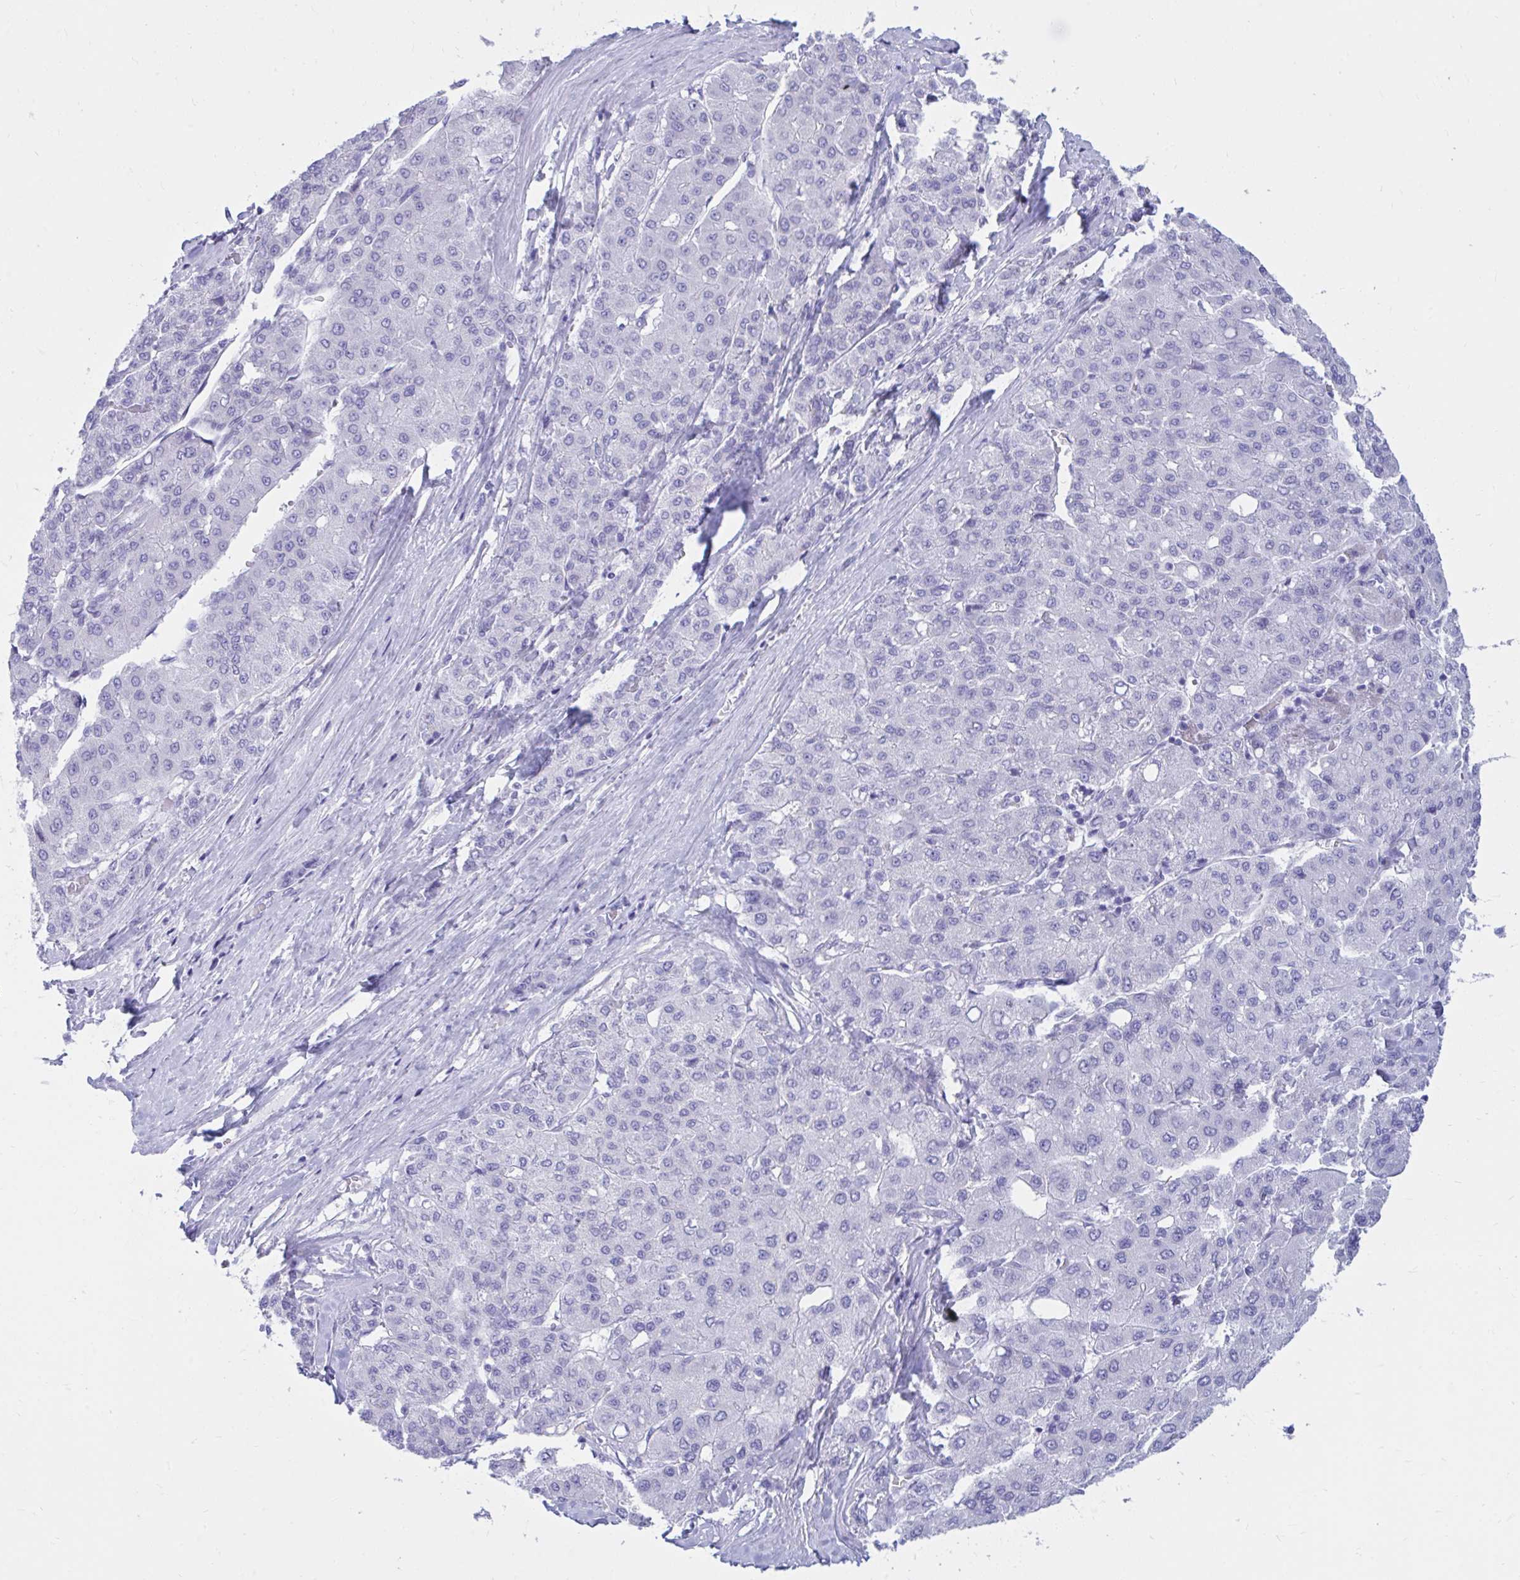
{"staining": {"intensity": "negative", "quantity": "none", "location": "none"}, "tissue": "liver cancer", "cell_type": "Tumor cells", "image_type": "cancer", "snomed": [{"axis": "morphology", "description": "Carcinoma, Hepatocellular, NOS"}, {"axis": "topography", "description": "Liver"}], "caption": "Histopathology image shows no protein positivity in tumor cells of liver cancer tissue.", "gene": "SHISA8", "patient": {"sex": "male", "age": 65}}